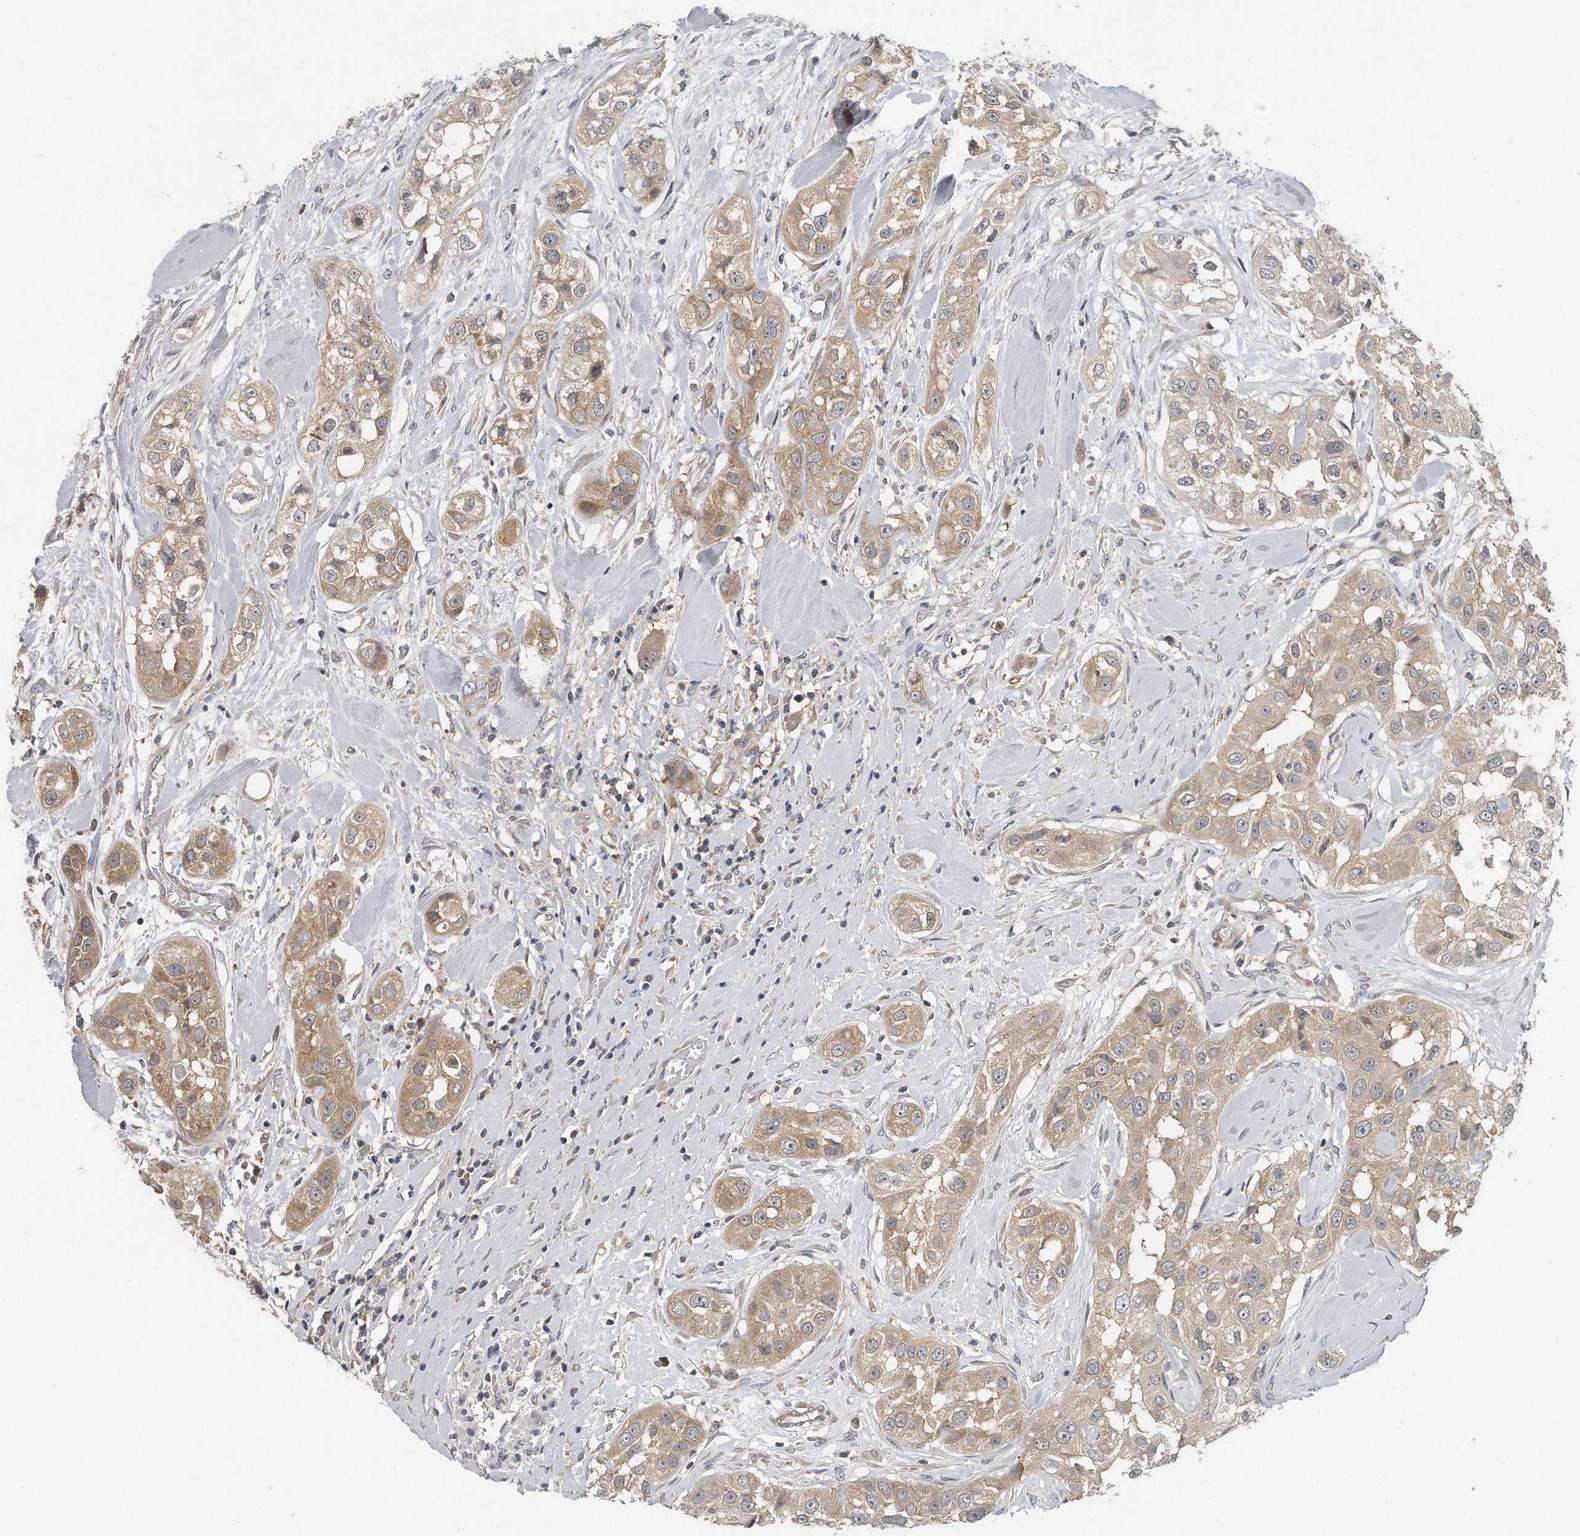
{"staining": {"intensity": "moderate", "quantity": ">75%", "location": "cytoplasmic/membranous"}, "tissue": "head and neck cancer", "cell_type": "Tumor cells", "image_type": "cancer", "snomed": [{"axis": "morphology", "description": "Normal tissue, NOS"}, {"axis": "morphology", "description": "Squamous cell carcinoma, NOS"}, {"axis": "topography", "description": "Skeletal muscle"}, {"axis": "topography", "description": "Head-Neck"}], "caption": "Squamous cell carcinoma (head and neck) stained for a protein displays moderate cytoplasmic/membranous positivity in tumor cells.", "gene": "EIF3I", "patient": {"sex": "male", "age": 51}}